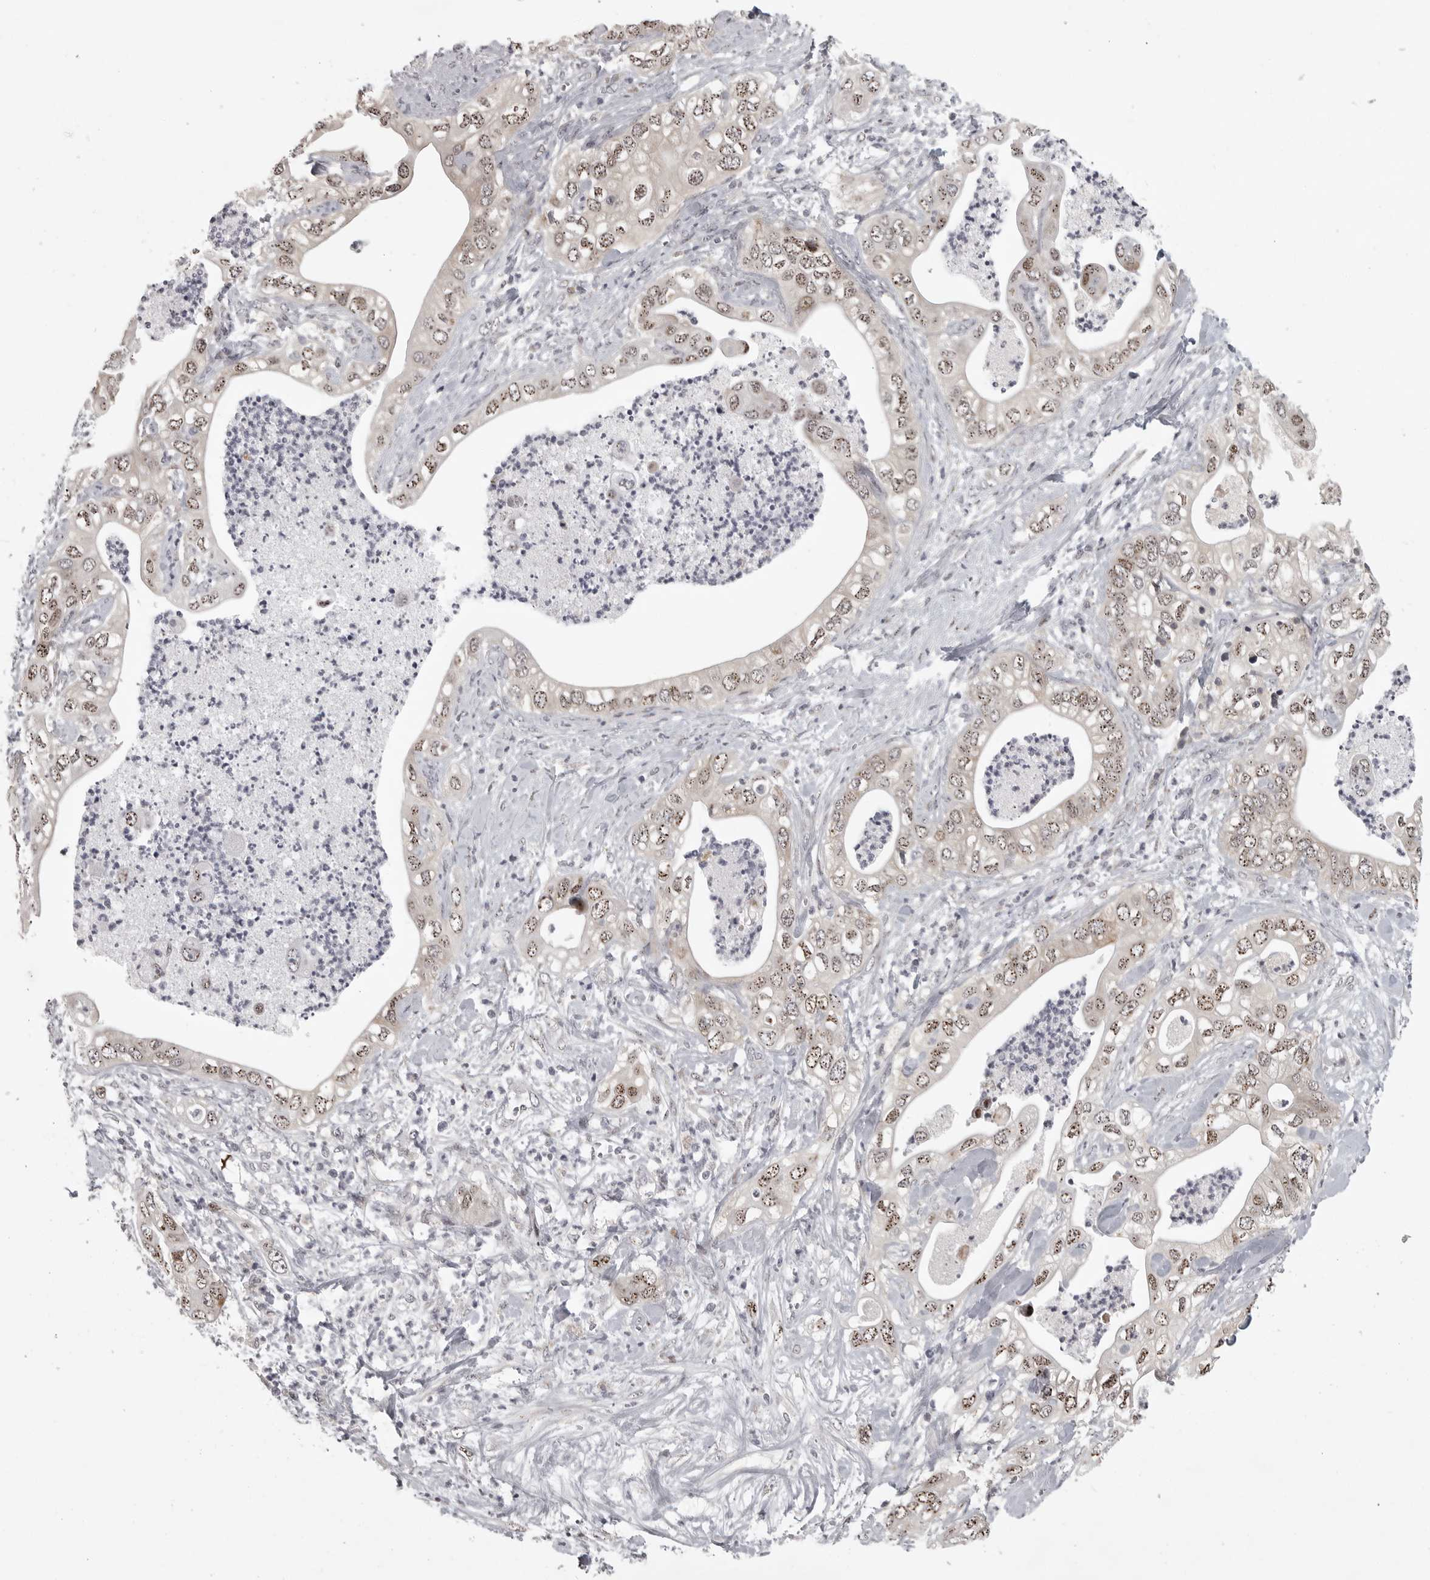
{"staining": {"intensity": "moderate", "quantity": ">75%", "location": "nuclear"}, "tissue": "pancreatic cancer", "cell_type": "Tumor cells", "image_type": "cancer", "snomed": [{"axis": "morphology", "description": "Adenocarcinoma, NOS"}, {"axis": "topography", "description": "Pancreas"}], "caption": "Immunohistochemical staining of human adenocarcinoma (pancreatic) shows medium levels of moderate nuclear expression in about >75% of tumor cells.", "gene": "POLE2", "patient": {"sex": "female", "age": 78}}